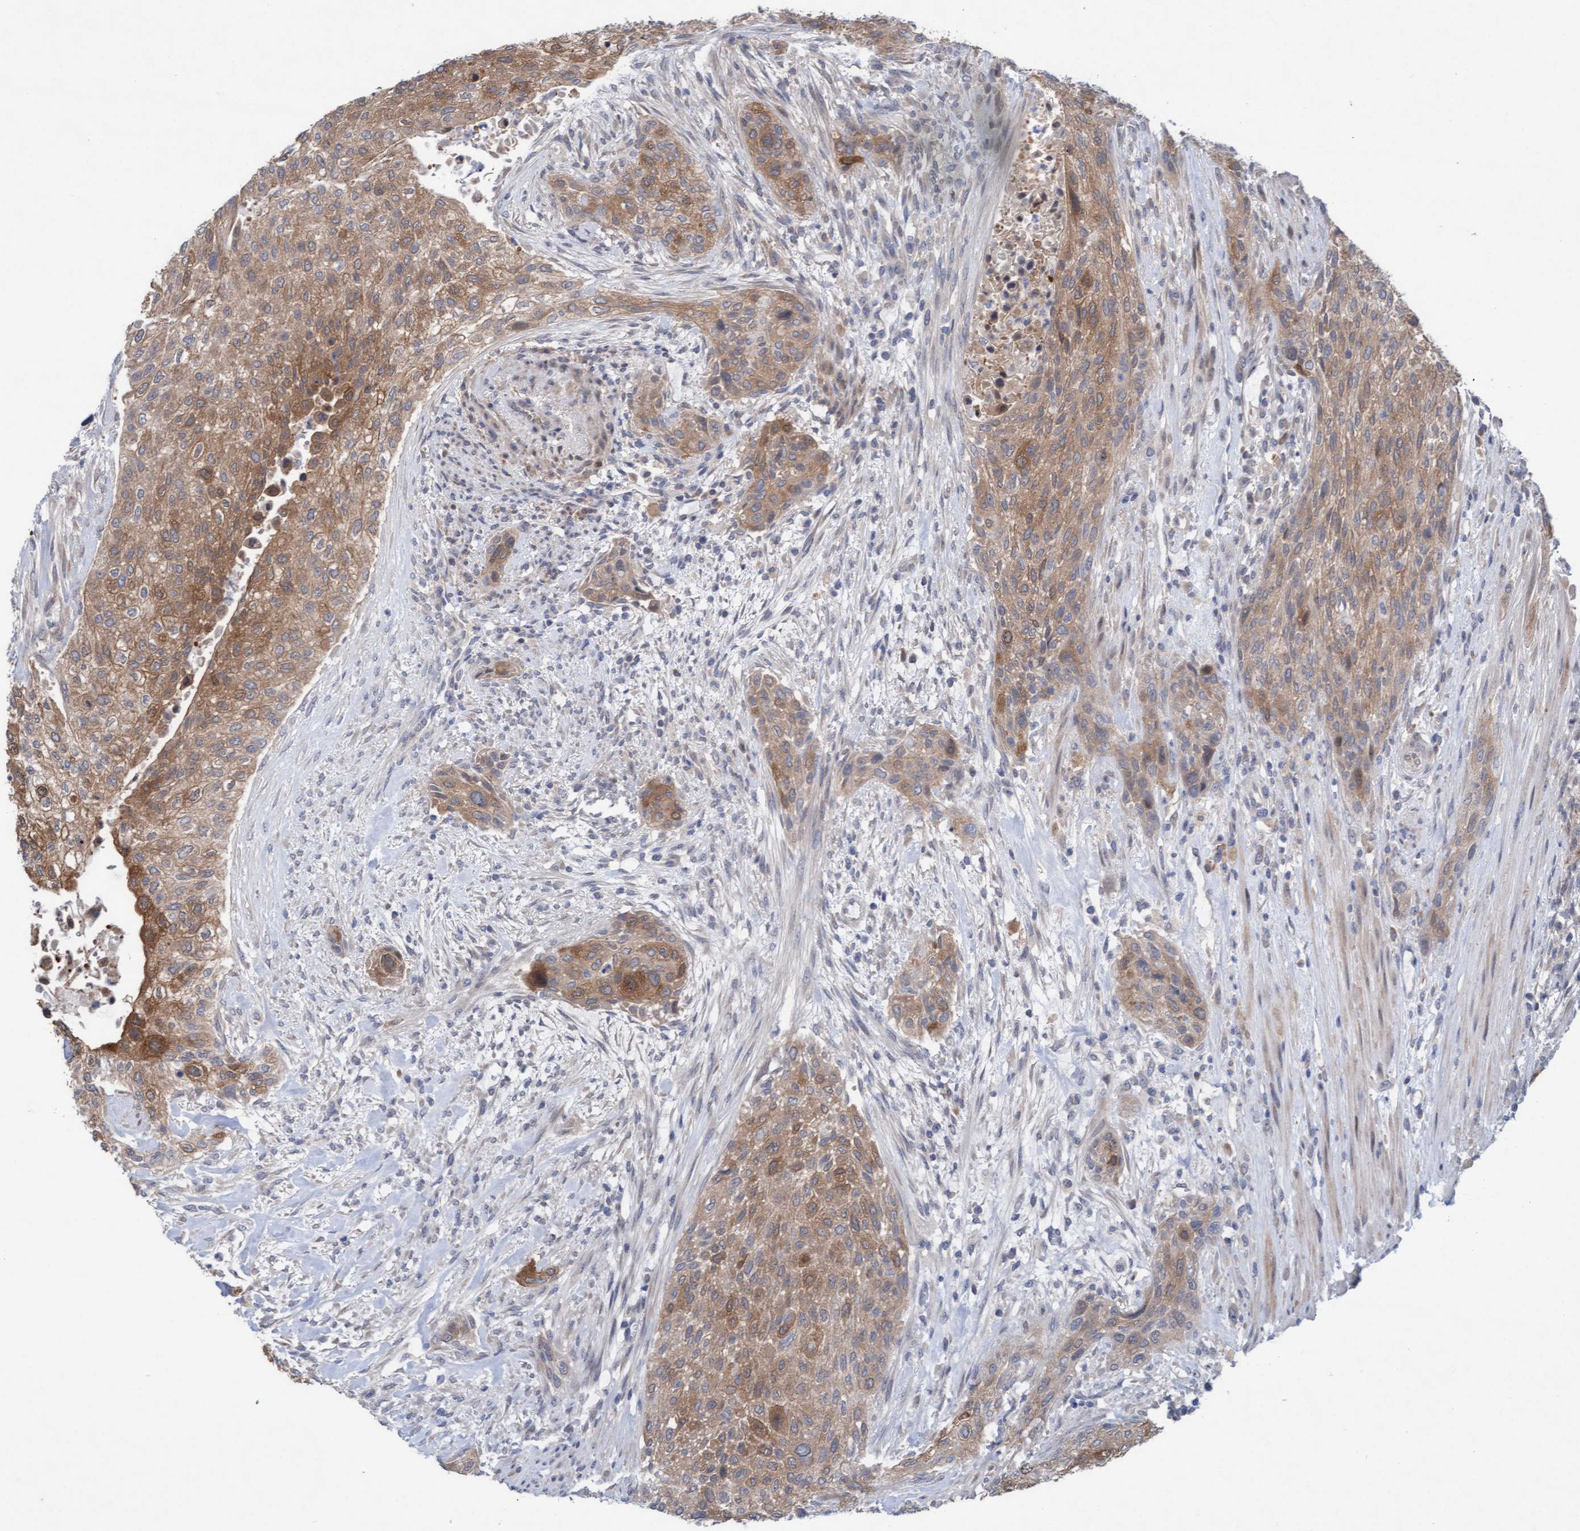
{"staining": {"intensity": "moderate", "quantity": ">75%", "location": "cytoplasmic/membranous"}, "tissue": "urothelial cancer", "cell_type": "Tumor cells", "image_type": "cancer", "snomed": [{"axis": "morphology", "description": "Urothelial carcinoma, Low grade"}, {"axis": "morphology", "description": "Urothelial carcinoma, High grade"}, {"axis": "topography", "description": "Urinary bladder"}], "caption": "IHC photomicrograph of neoplastic tissue: human urothelial carcinoma (high-grade) stained using immunohistochemistry (IHC) displays medium levels of moderate protein expression localized specifically in the cytoplasmic/membranous of tumor cells, appearing as a cytoplasmic/membranous brown color.", "gene": "PLCD1", "patient": {"sex": "male", "age": 35}}